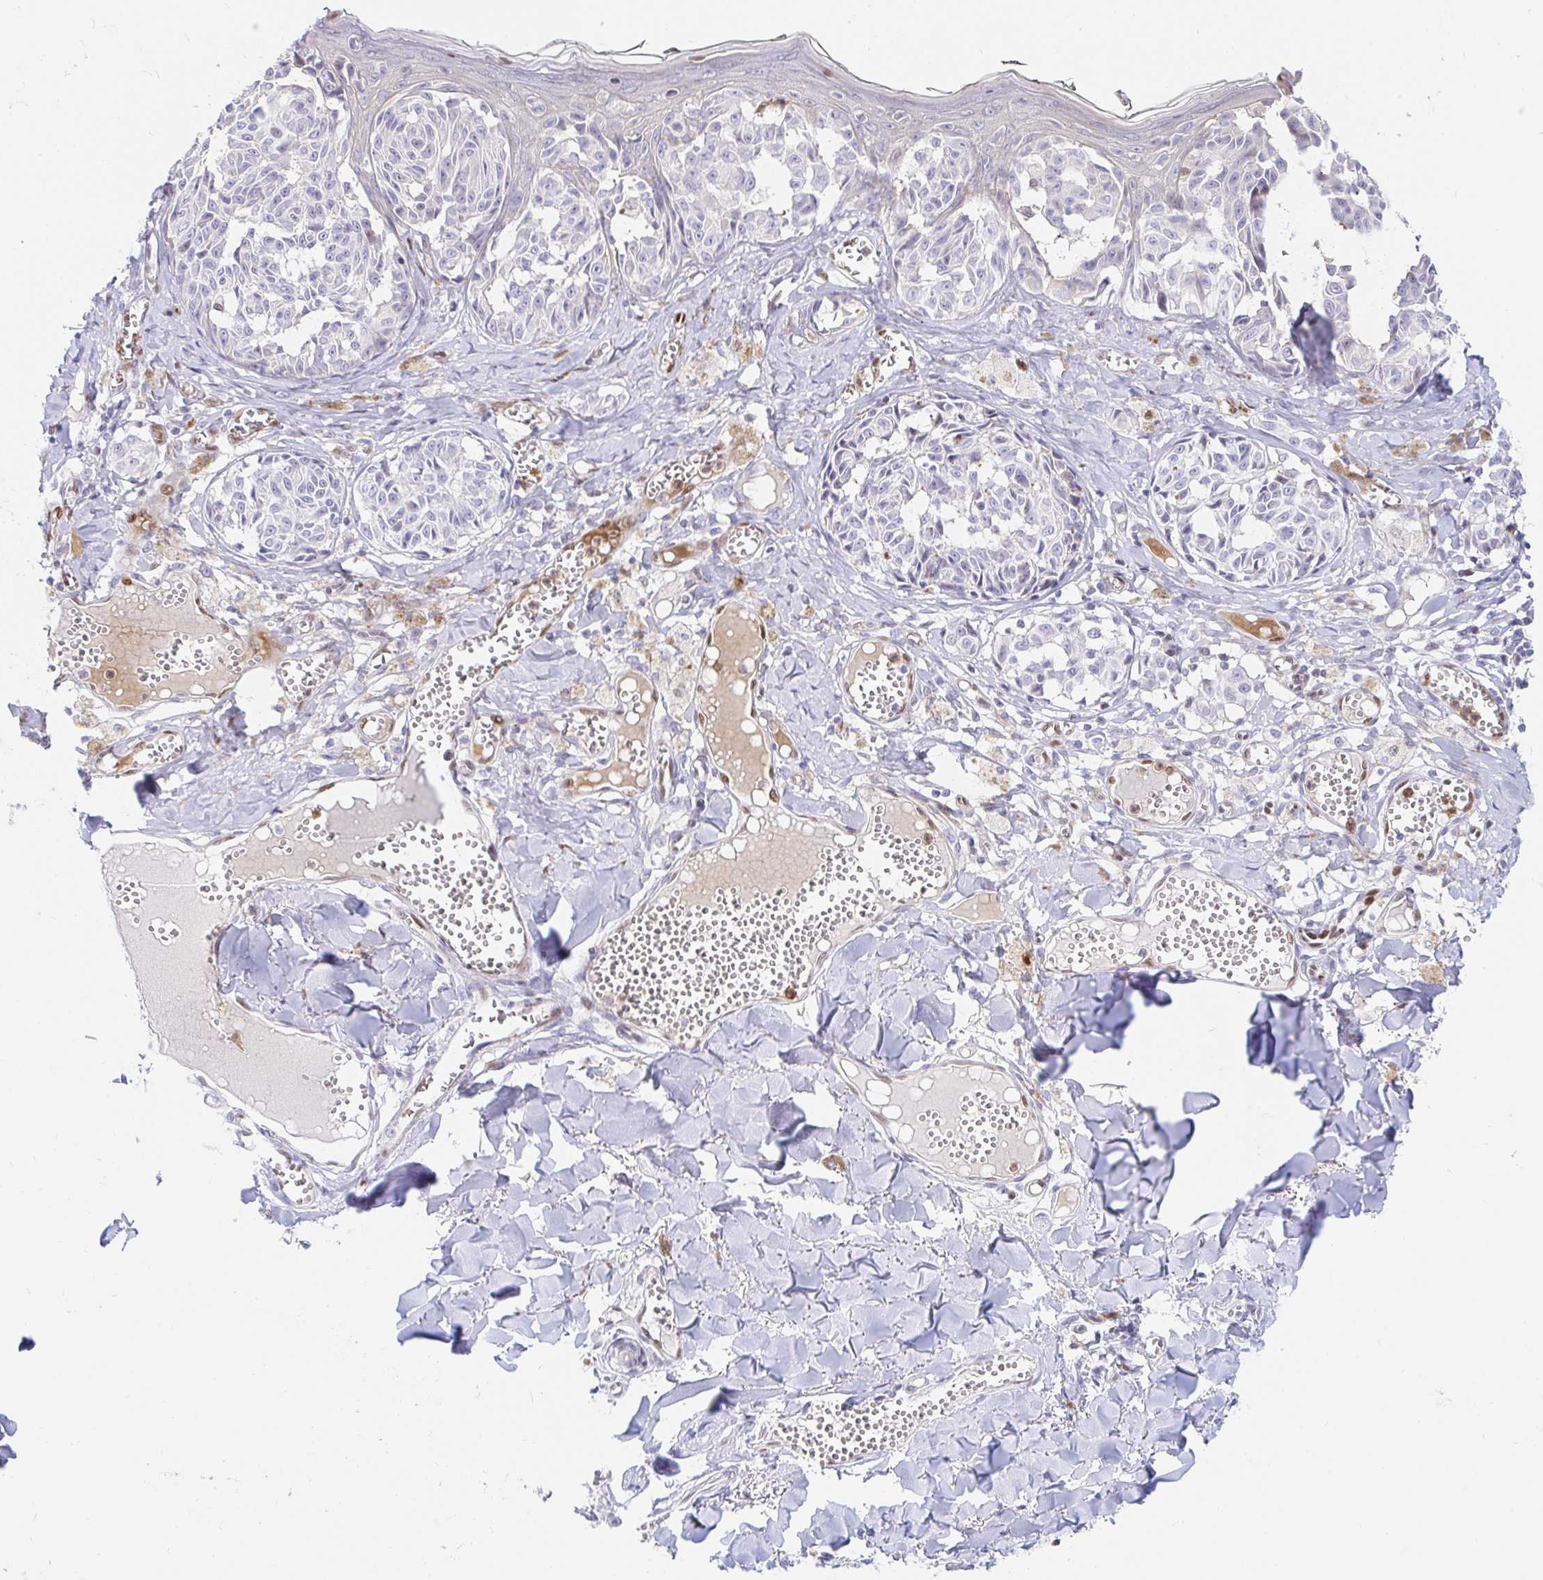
{"staining": {"intensity": "negative", "quantity": "none", "location": "none"}, "tissue": "melanoma", "cell_type": "Tumor cells", "image_type": "cancer", "snomed": [{"axis": "morphology", "description": "Malignant melanoma, NOS"}, {"axis": "topography", "description": "Skin"}], "caption": "Micrograph shows no significant protein expression in tumor cells of malignant melanoma.", "gene": "HINFP", "patient": {"sex": "female", "age": 43}}